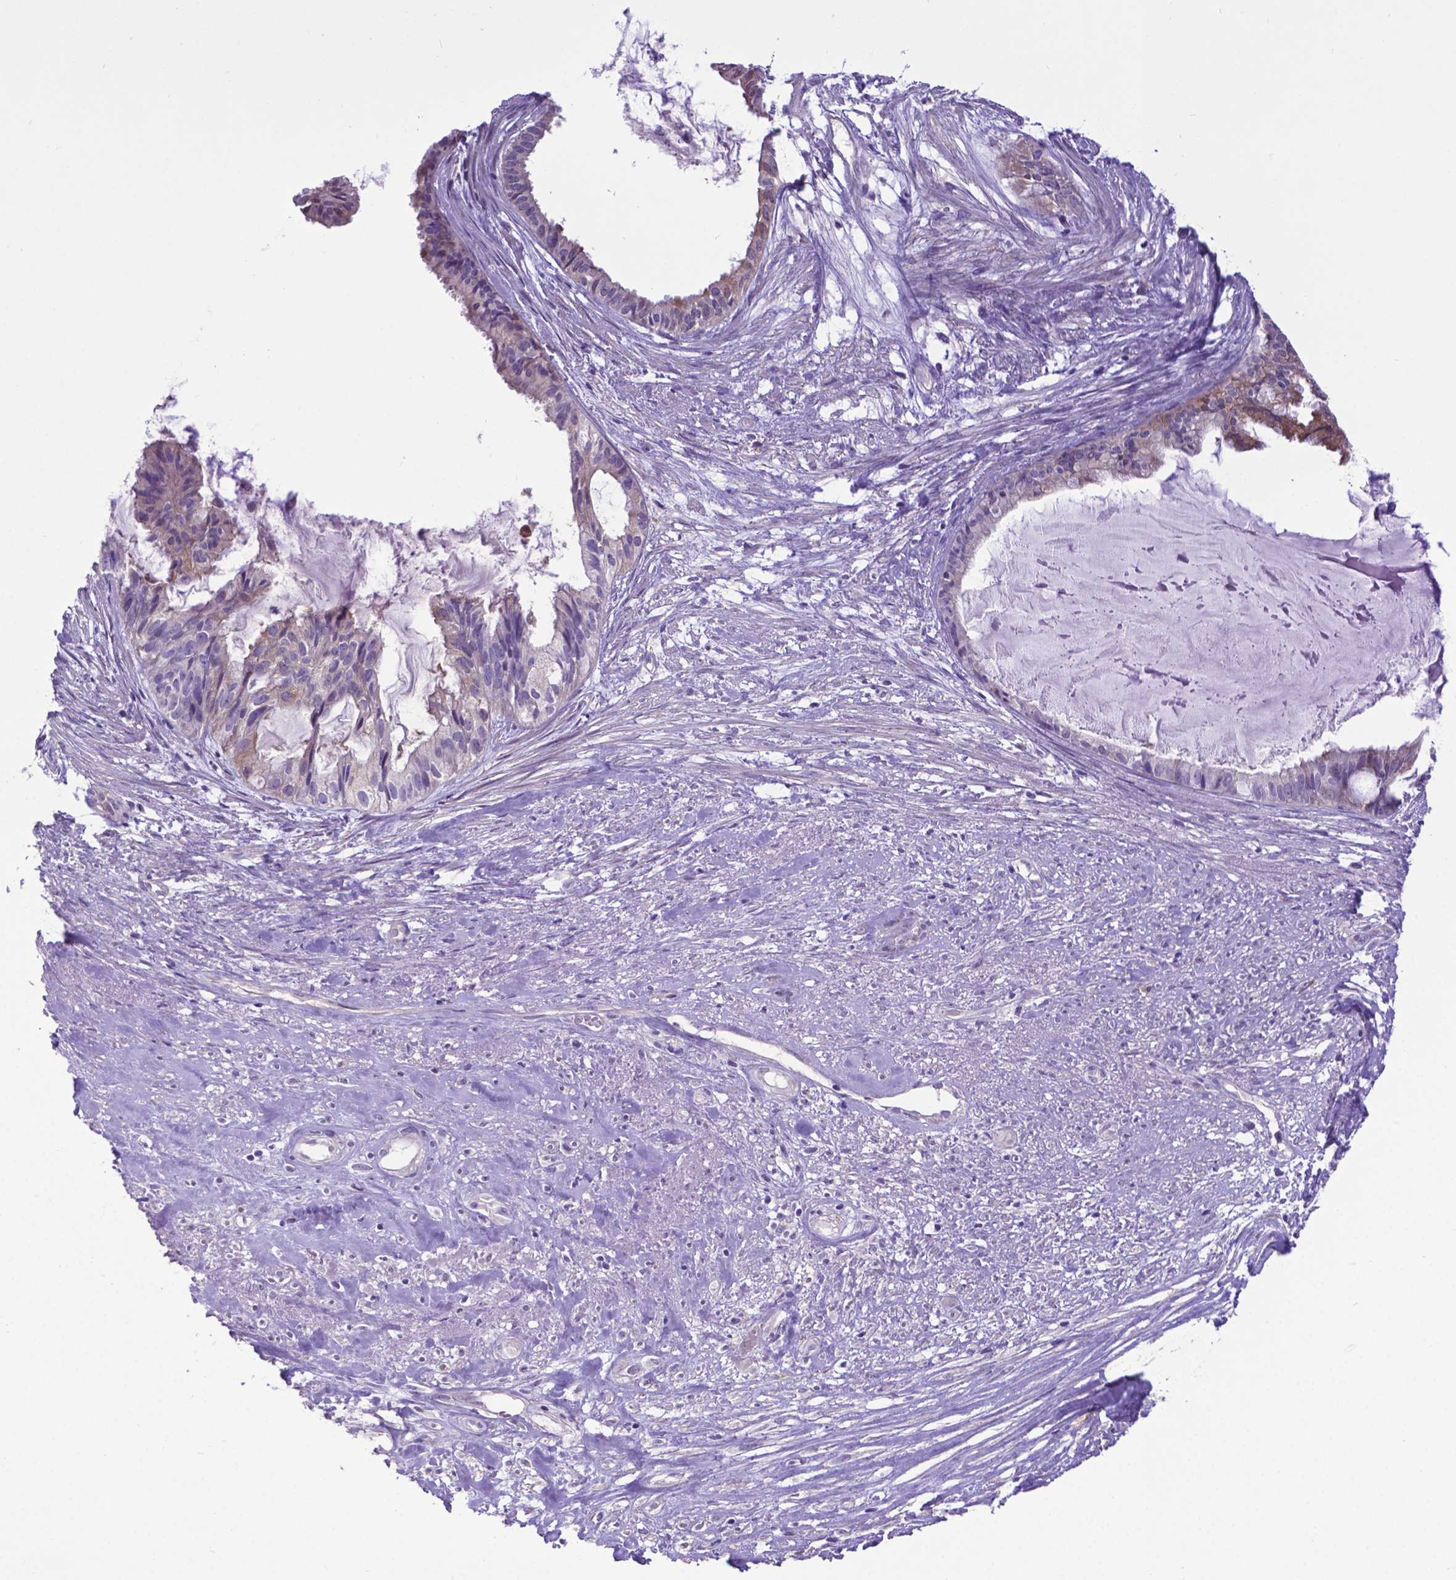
{"staining": {"intensity": "weak", "quantity": "<25%", "location": "cytoplasmic/membranous"}, "tissue": "endometrial cancer", "cell_type": "Tumor cells", "image_type": "cancer", "snomed": [{"axis": "morphology", "description": "Adenocarcinoma, NOS"}, {"axis": "topography", "description": "Endometrium"}], "caption": "Immunohistochemistry (IHC) micrograph of endometrial cancer (adenocarcinoma) stained for a protein (brown), which demonstrates no expression in tumor cells.", "gene": "ADRA2B", "patient": {"sex": "female", "age": 86}}